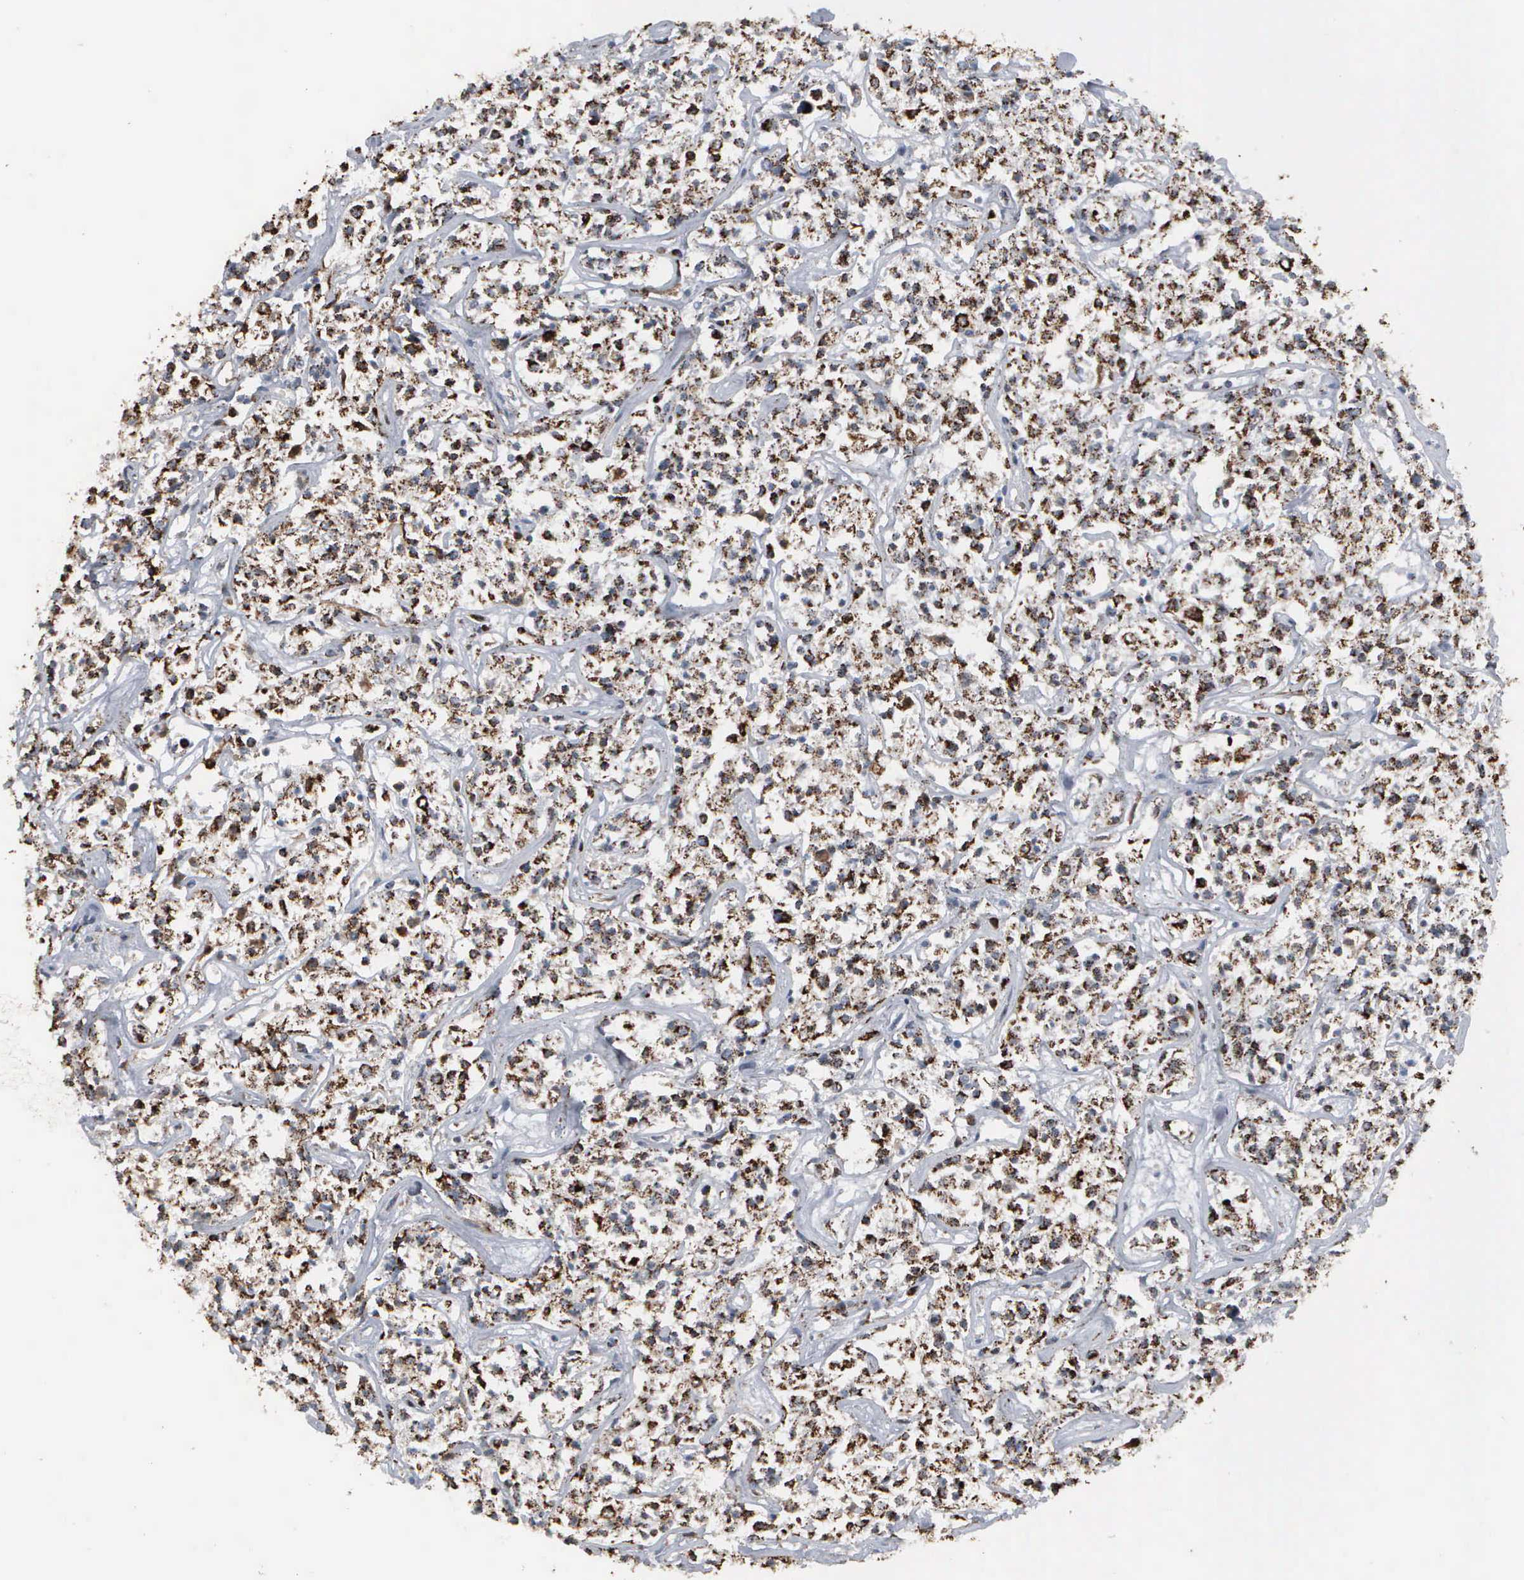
{"staining": {"intensity": "strong", "quantity": ">75%", "location": "cytoplasmic/membranous"}, "tissue": "lymphoma", "cell_type": "Tumor cells", "image_type": "cancer", "snomed": [{"axis": "morphology", "description": "Malignant lymphoma, non-Hodgkin's type, Low grade"}, {"axis": "topography", "description": "Small intestine"}], "caption": "Lymphoma stained with immunohistochemistry (IHC) displays strong cytoplasmic/membranous staining in about >75% of tumor cells.", "gene": "HSPA9", "patient": {"sex": "female", "age": 59}}